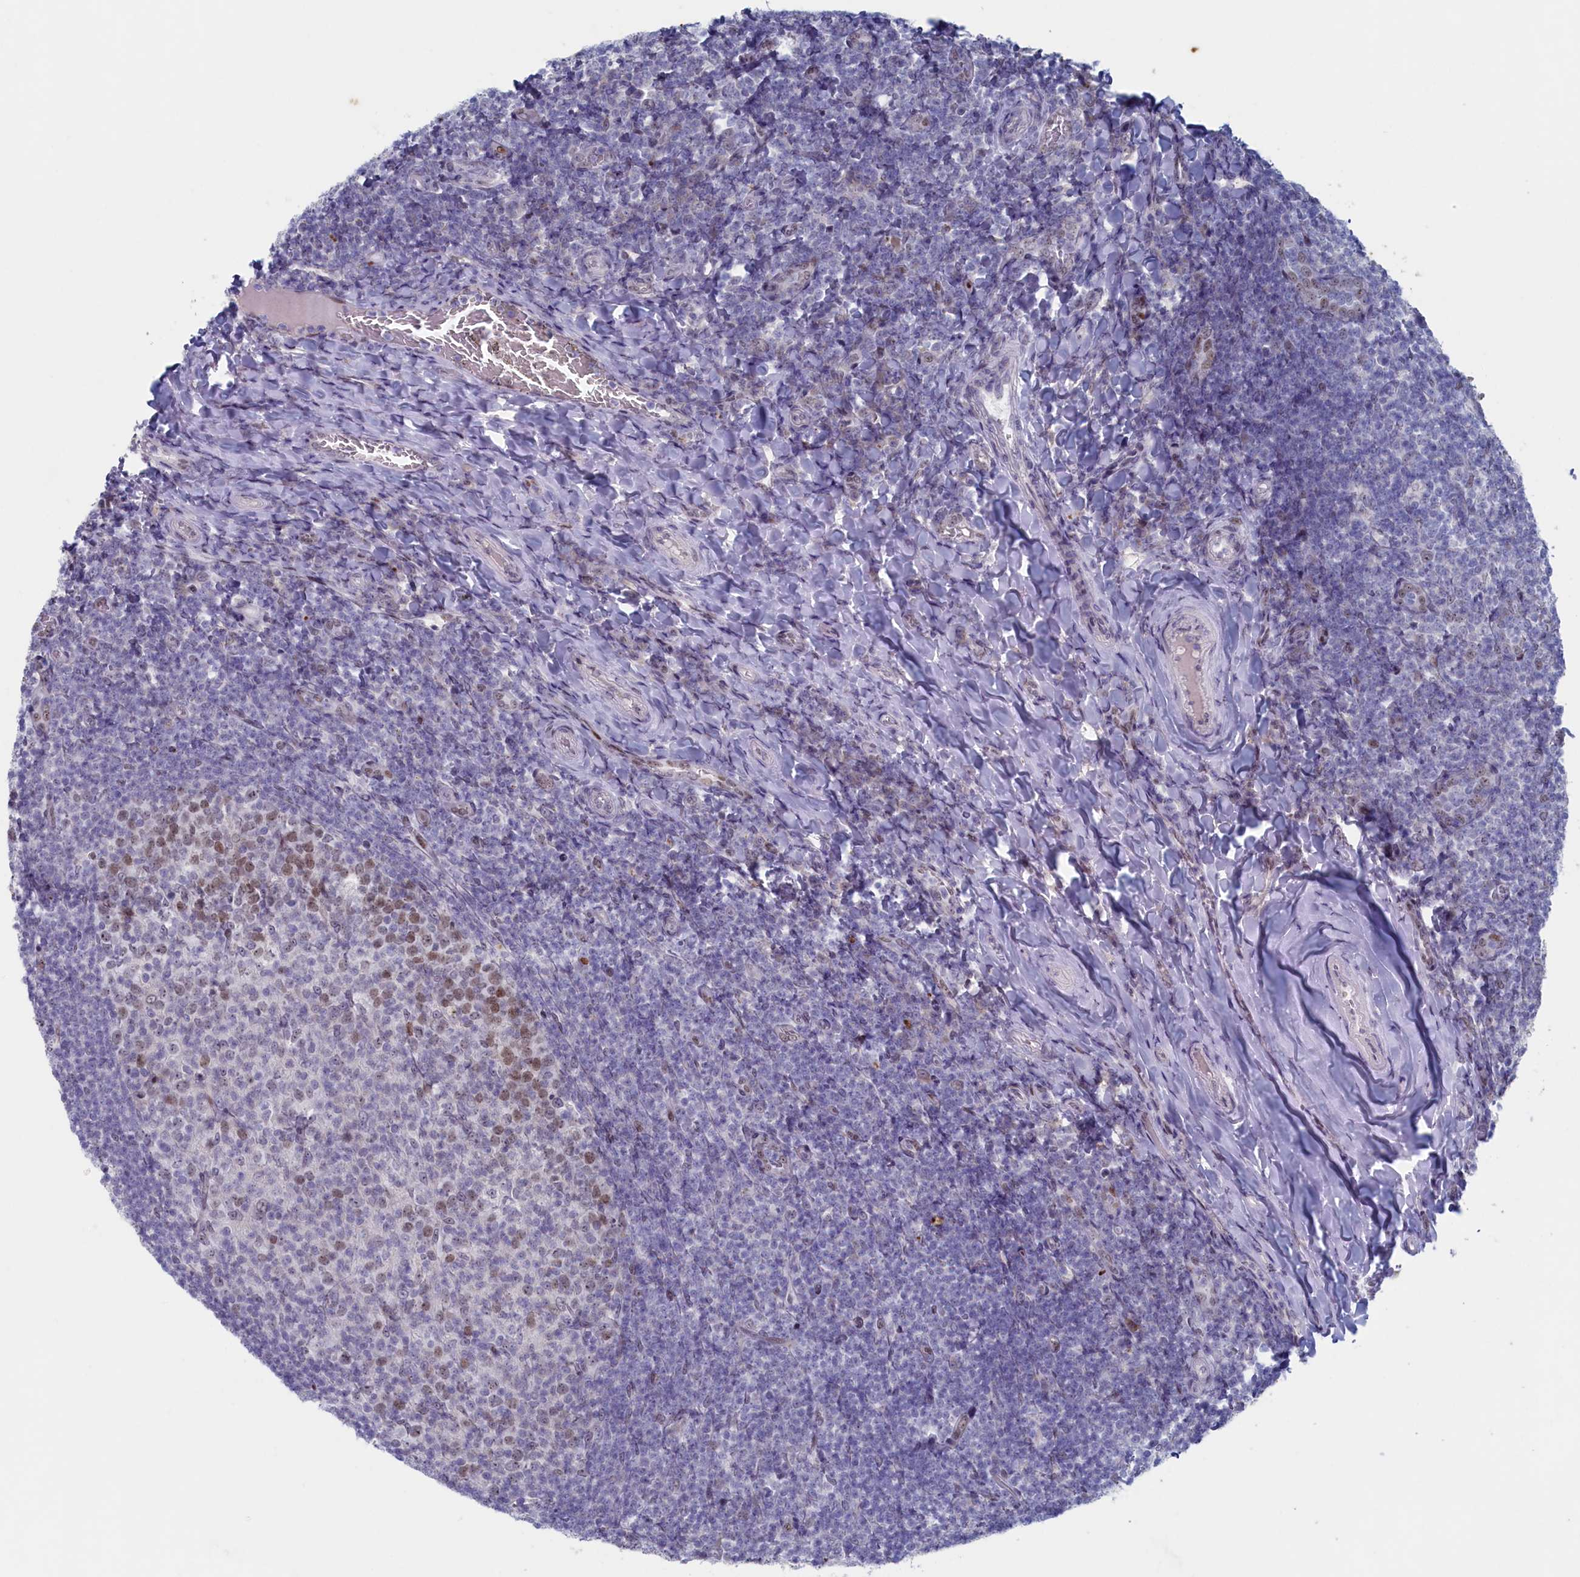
{"staining": {"intensity": "moderate", "quantity": "25%-75%", "location": "nuclear"}, "tissue": "tonsil", "cell_type": "Germinal center cells", "image_type": "normal", "snomed": [{"axis": "morphology", "description": "Normal tissue, NOS"}, {"axis": "topography", "description": "Tonsil"}], "caption": "IHC micrograph of normal human tonsil stained for a protein (brown), which displays medium levels of moderate nuclear positivity in about 25%-75% of germinal center cells.", "gene": "WDR76", "patient": {"sex": "female", "age": 10}}